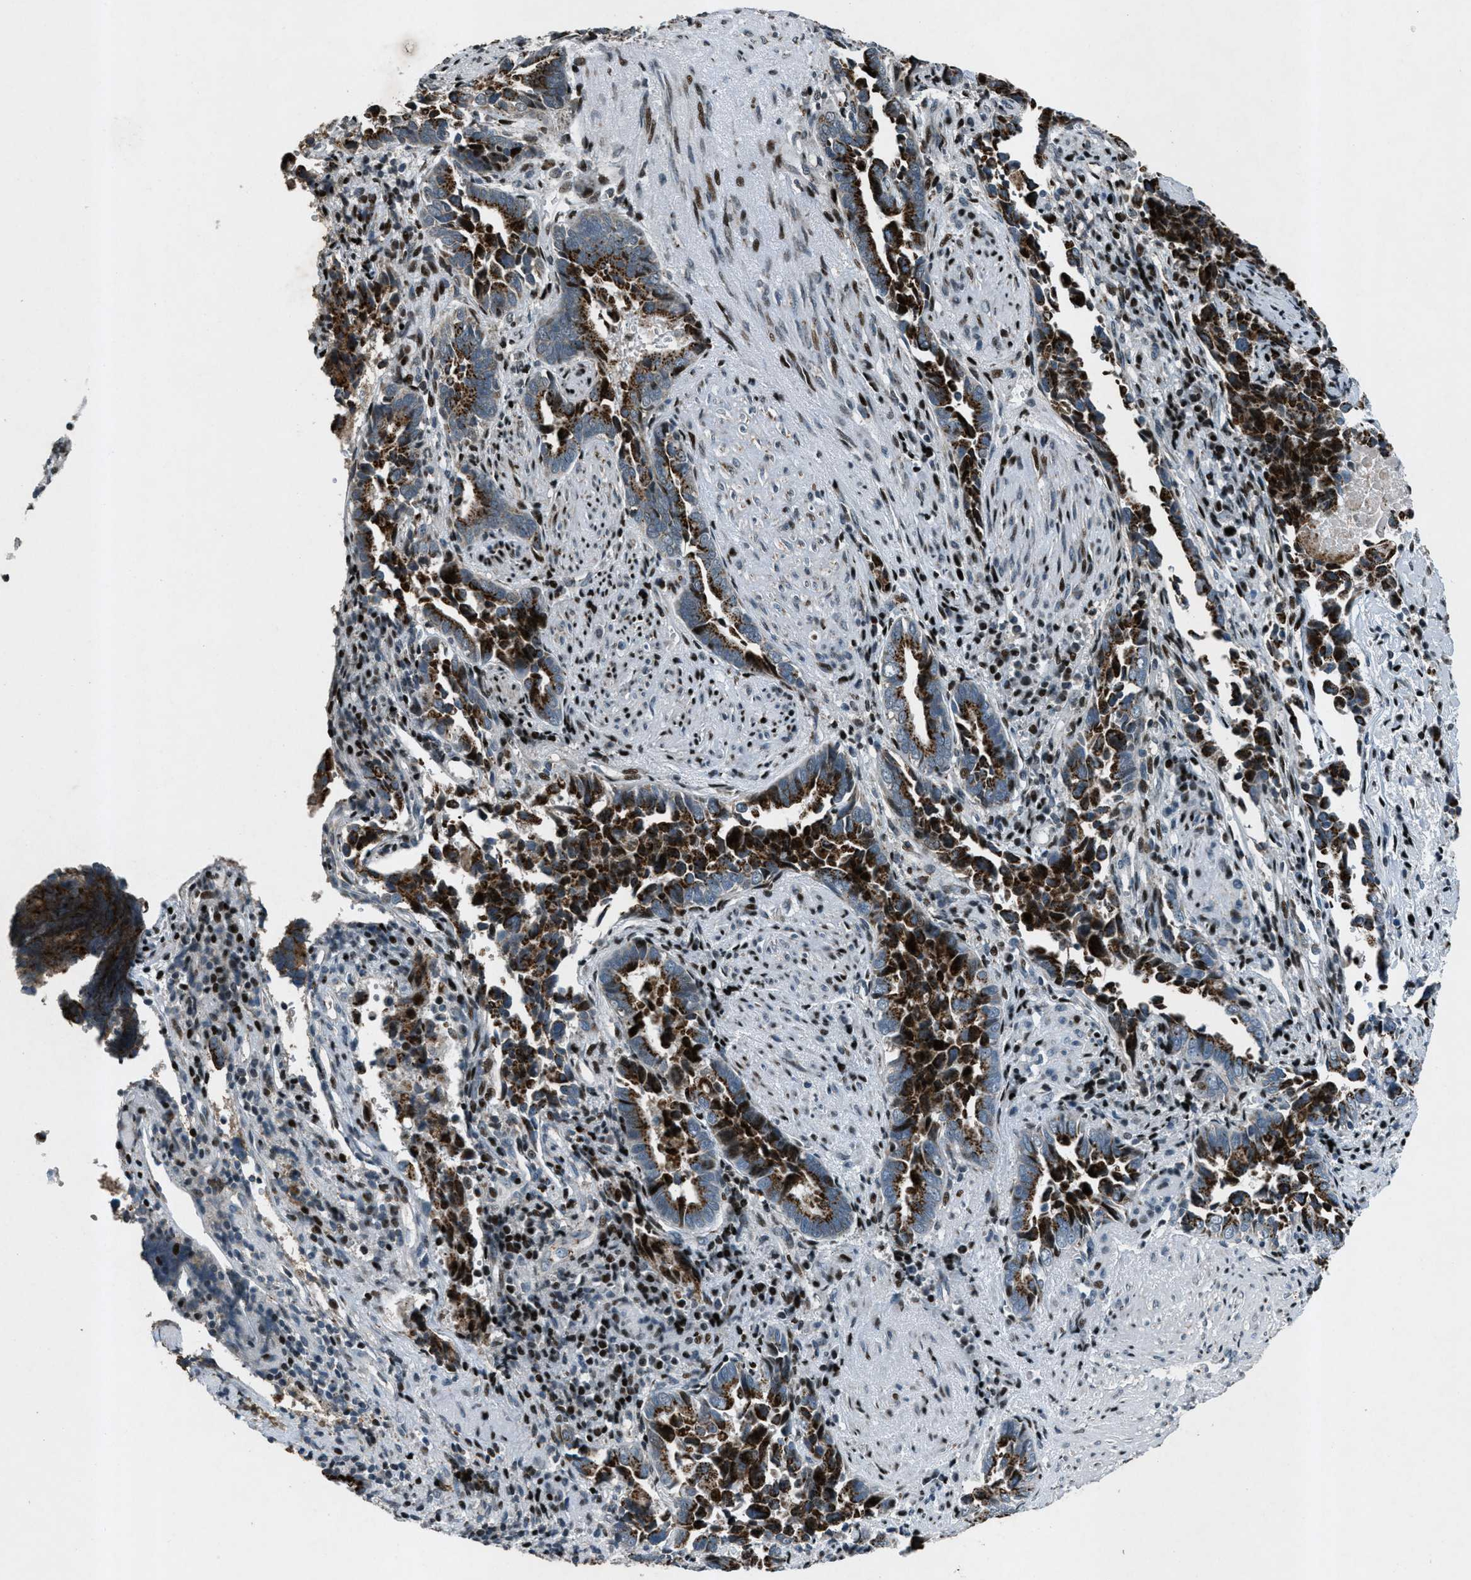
{"staining": {"intensity": "strong", "quantity": ">75%", "location": "cytoplasmic/membranous"}, "tissue": "liver cancer", "cell_type": "Tumor cells", "image_type": "cancer", "snomed": [{"axis": "morphology", "description": "Cholangiocarcinoma"}, {"axis": "topography", "description": "Liver"}], "caption": "Immunohistochemical staining of human cholangiocarcinoma (liver) demonstrates high levels of strong cytoplasmic/membranous protein positivity in about >75% of tumor cells. (brown staining indicates protein expression, while blue staining denotes nuclei).", "gene": "GPC6", "patient": {"sex": "female", "age": 79}}